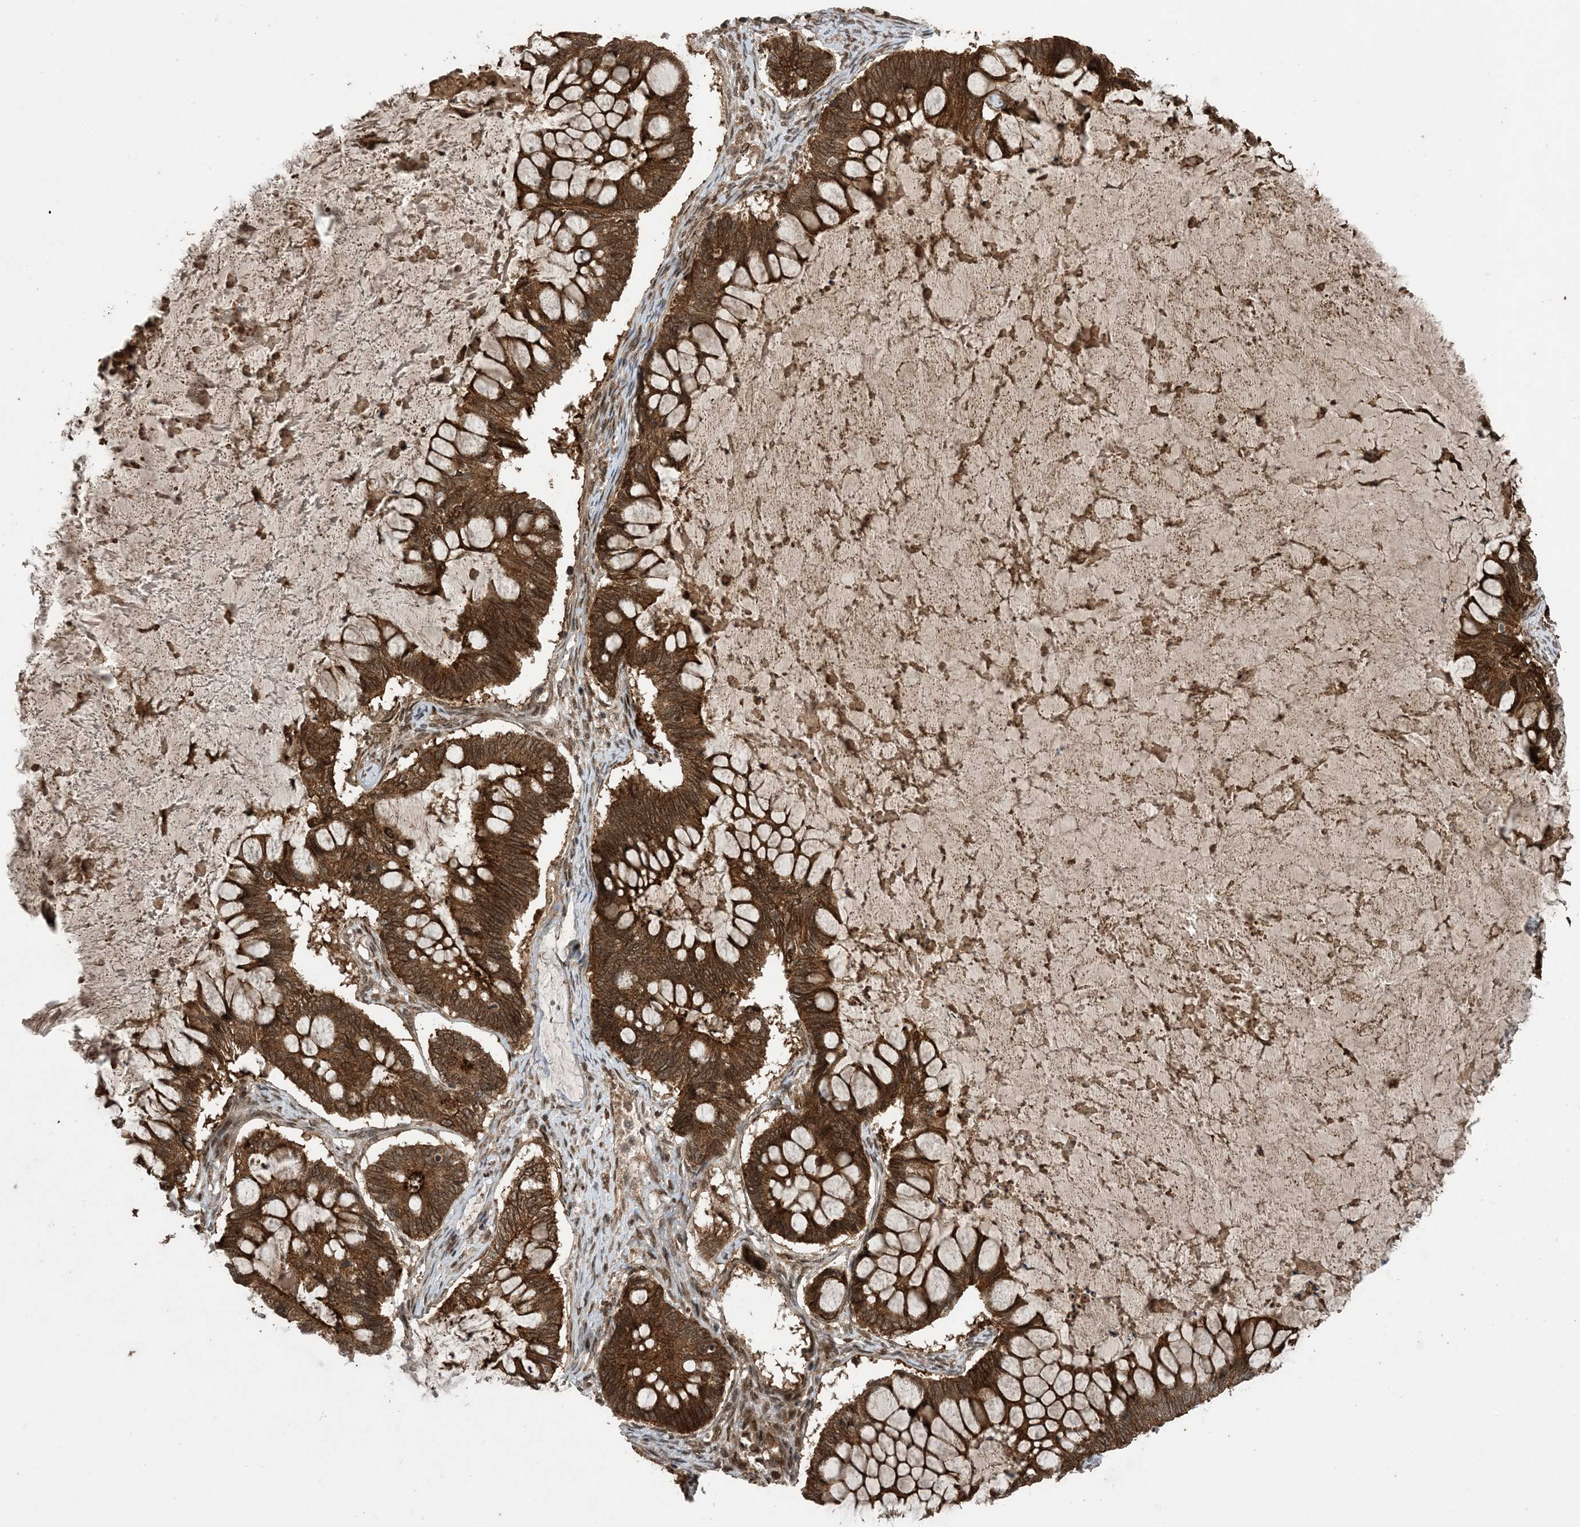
{"staining": {"intensity": "strong", "quantity": ">75%", "location": "cytoplasmic/membranous,nuclear"}, "tissue": "ovarian cancer", "cell_type": "Tumor cells", "image_type": "cancer", "snomed": [{"axis": "morphology", "description": "Cystadenocarcinoma, mucinous, NOS"}, {"axis": "topography", "description": "Ovary"}], "caption": "The image shows staining of mucinous cystadenocarcinoma (ovarian), revealing strong cytoplasmic/membranous and nuclear protein expression (brown color) within tumor cells.", "gene": "ZNF511", "patient": {"sex": "female", "age": 61}}